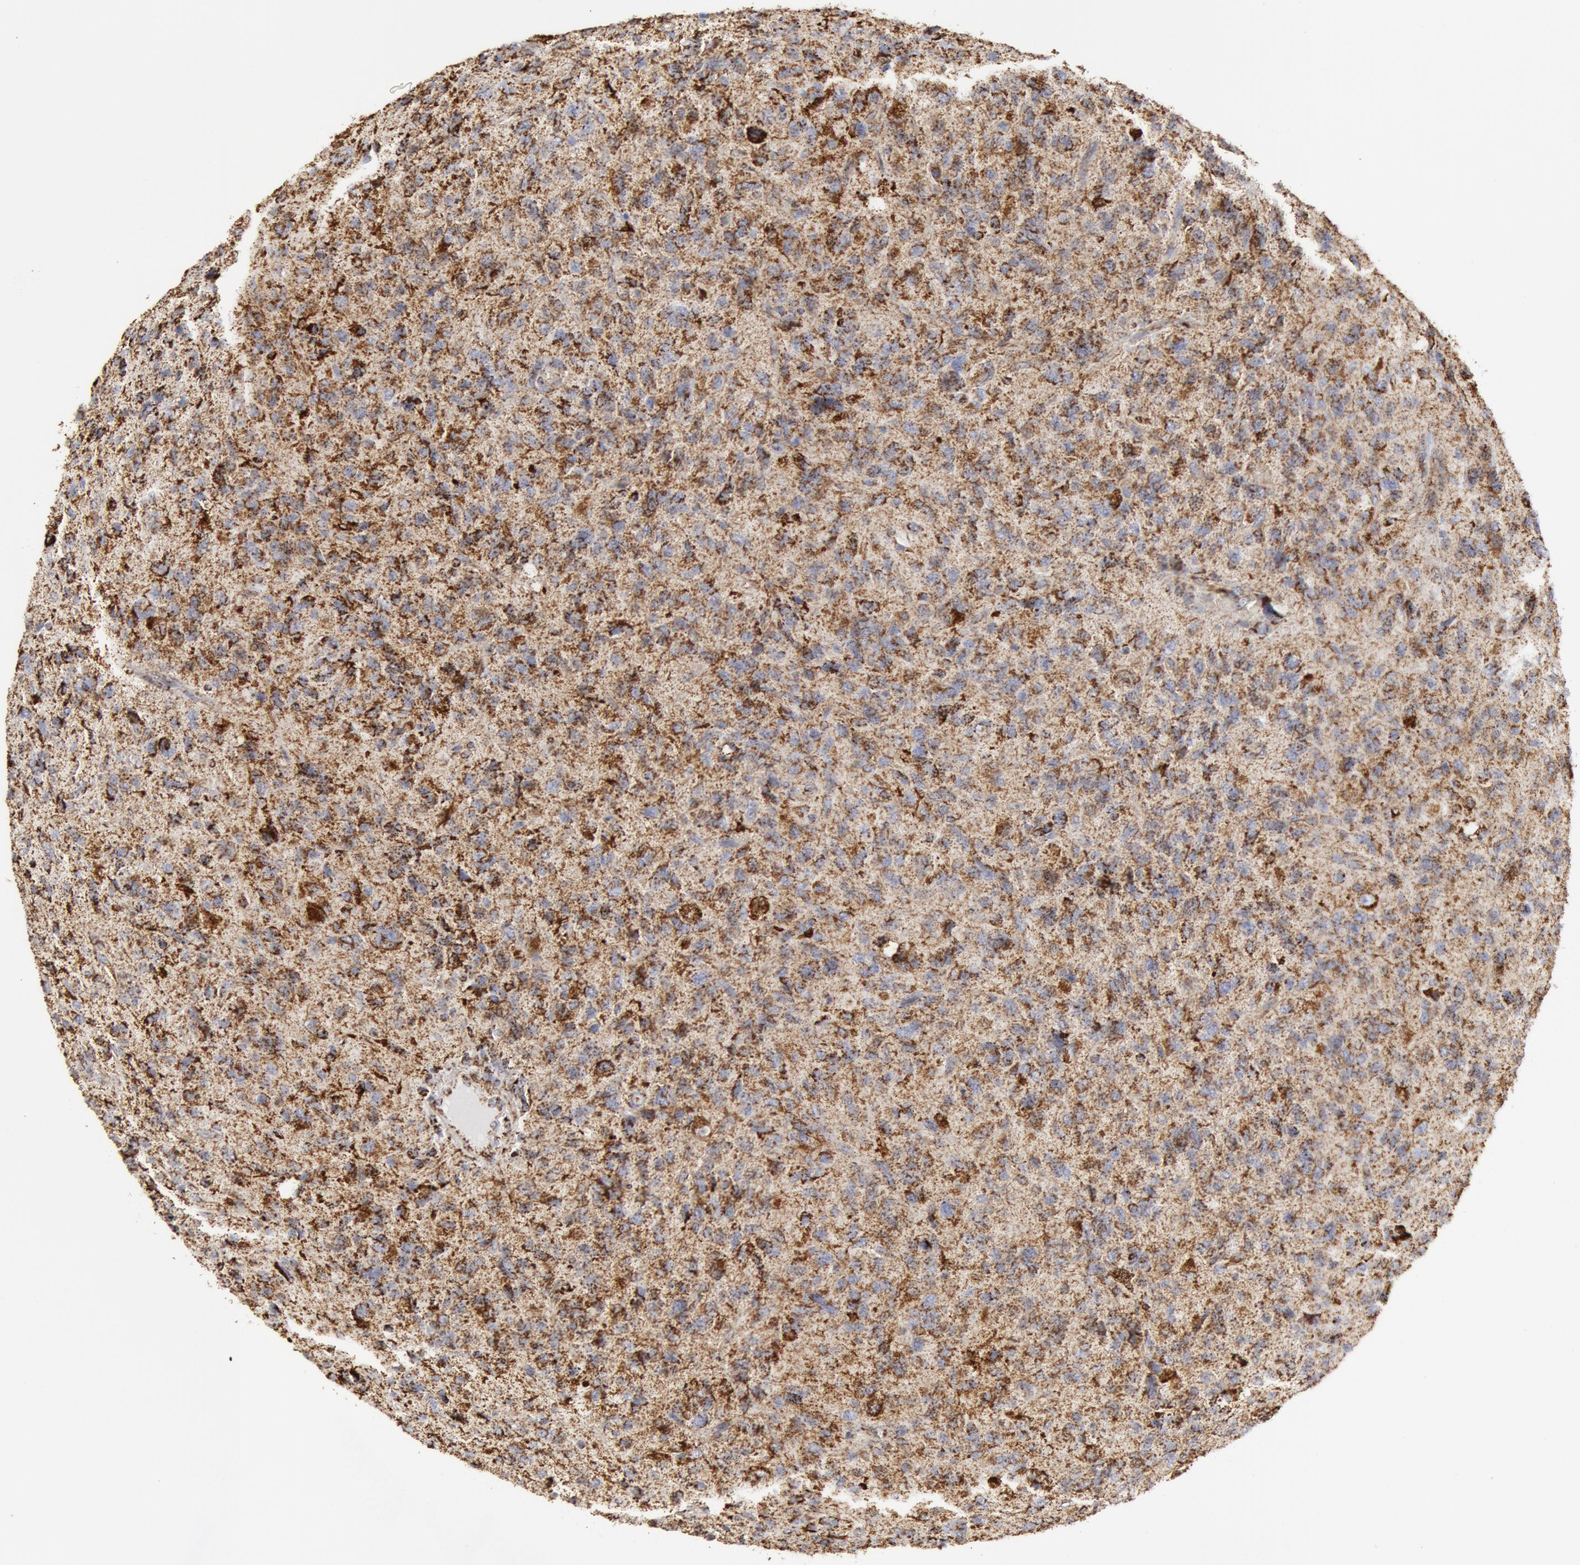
{"staining": {"intensity": "strong", "quantity": "25%-75%", "location": "cytoplasmic/membranous"}, "tissue": "glioma", "cell_type": "Tumor cells", "image_type": "cancer", "snomed": [{"axis": "morphology", "description": "Glioma, malignant, High grade"}, {"axis": "topography", "description": "Brain"}], "caption": "This is an image of immunohistochemistry (IHC) staining of glioma, which shows strong staining in the cytoplasmic/membranous of tumor cells.", "gene": "ATP5F1B", "patient": {"sex": "female", "age": 60}}